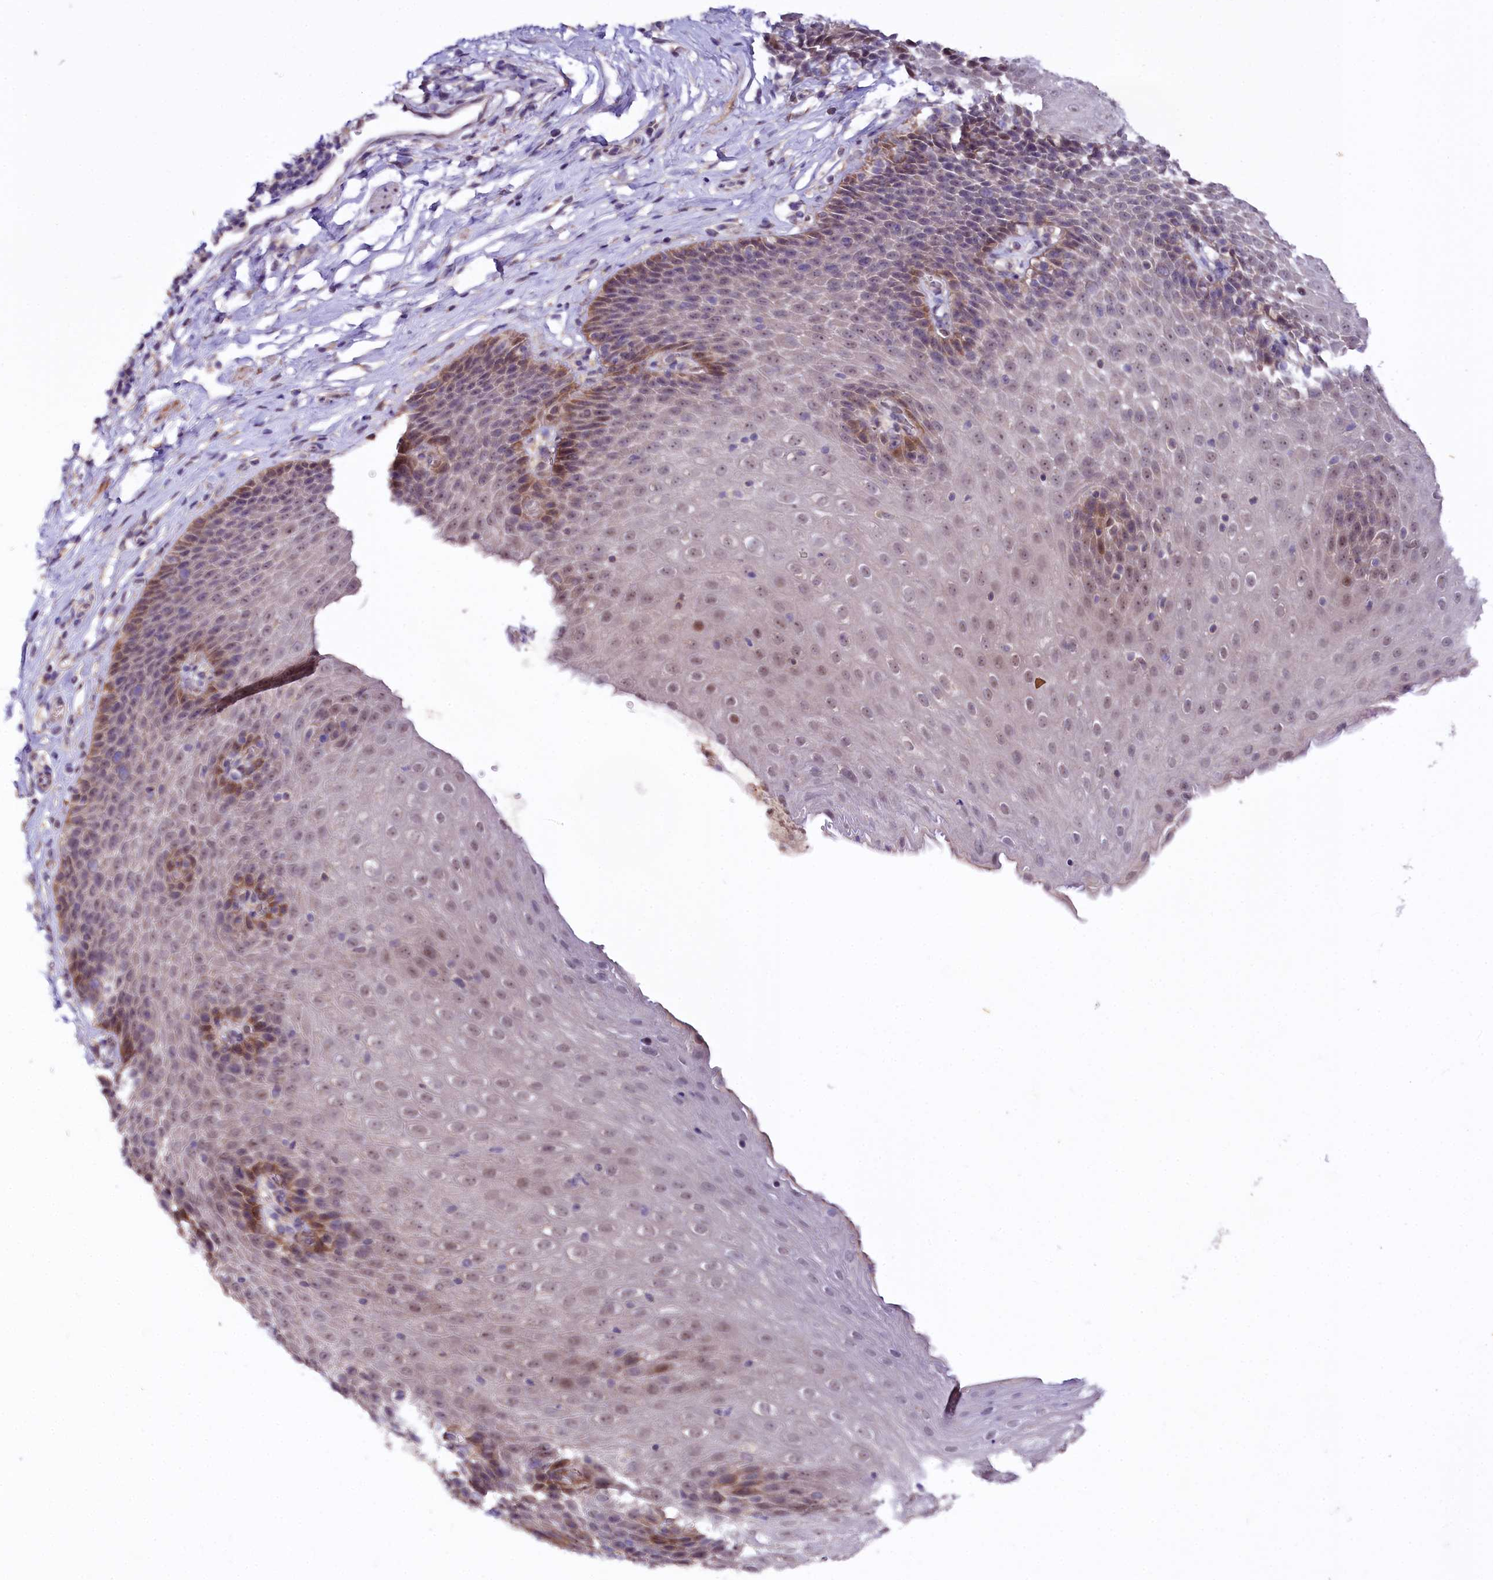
{"staining": {"intensity": "moderate", "quantity": "<25%", "location": "cytoplasmic/membranous,nuclear"}, "tissue": "esophagus", "cell_type": "Squamous epithelial cells", "image_type": "normal", "snomed": [{"axis": "morphology", "description": "Normal tissue, NOS"}, {"axis": "topography", "description": "Esophagus"}], "caption": "Squamous epithelial cells show low levels of moderate cytoplasmic/membranous,nuclear positivity in about <25% of cells in benign esophagus.", "gene": "PHLDB1", "patient": {"sex": "female", "age": 61}}